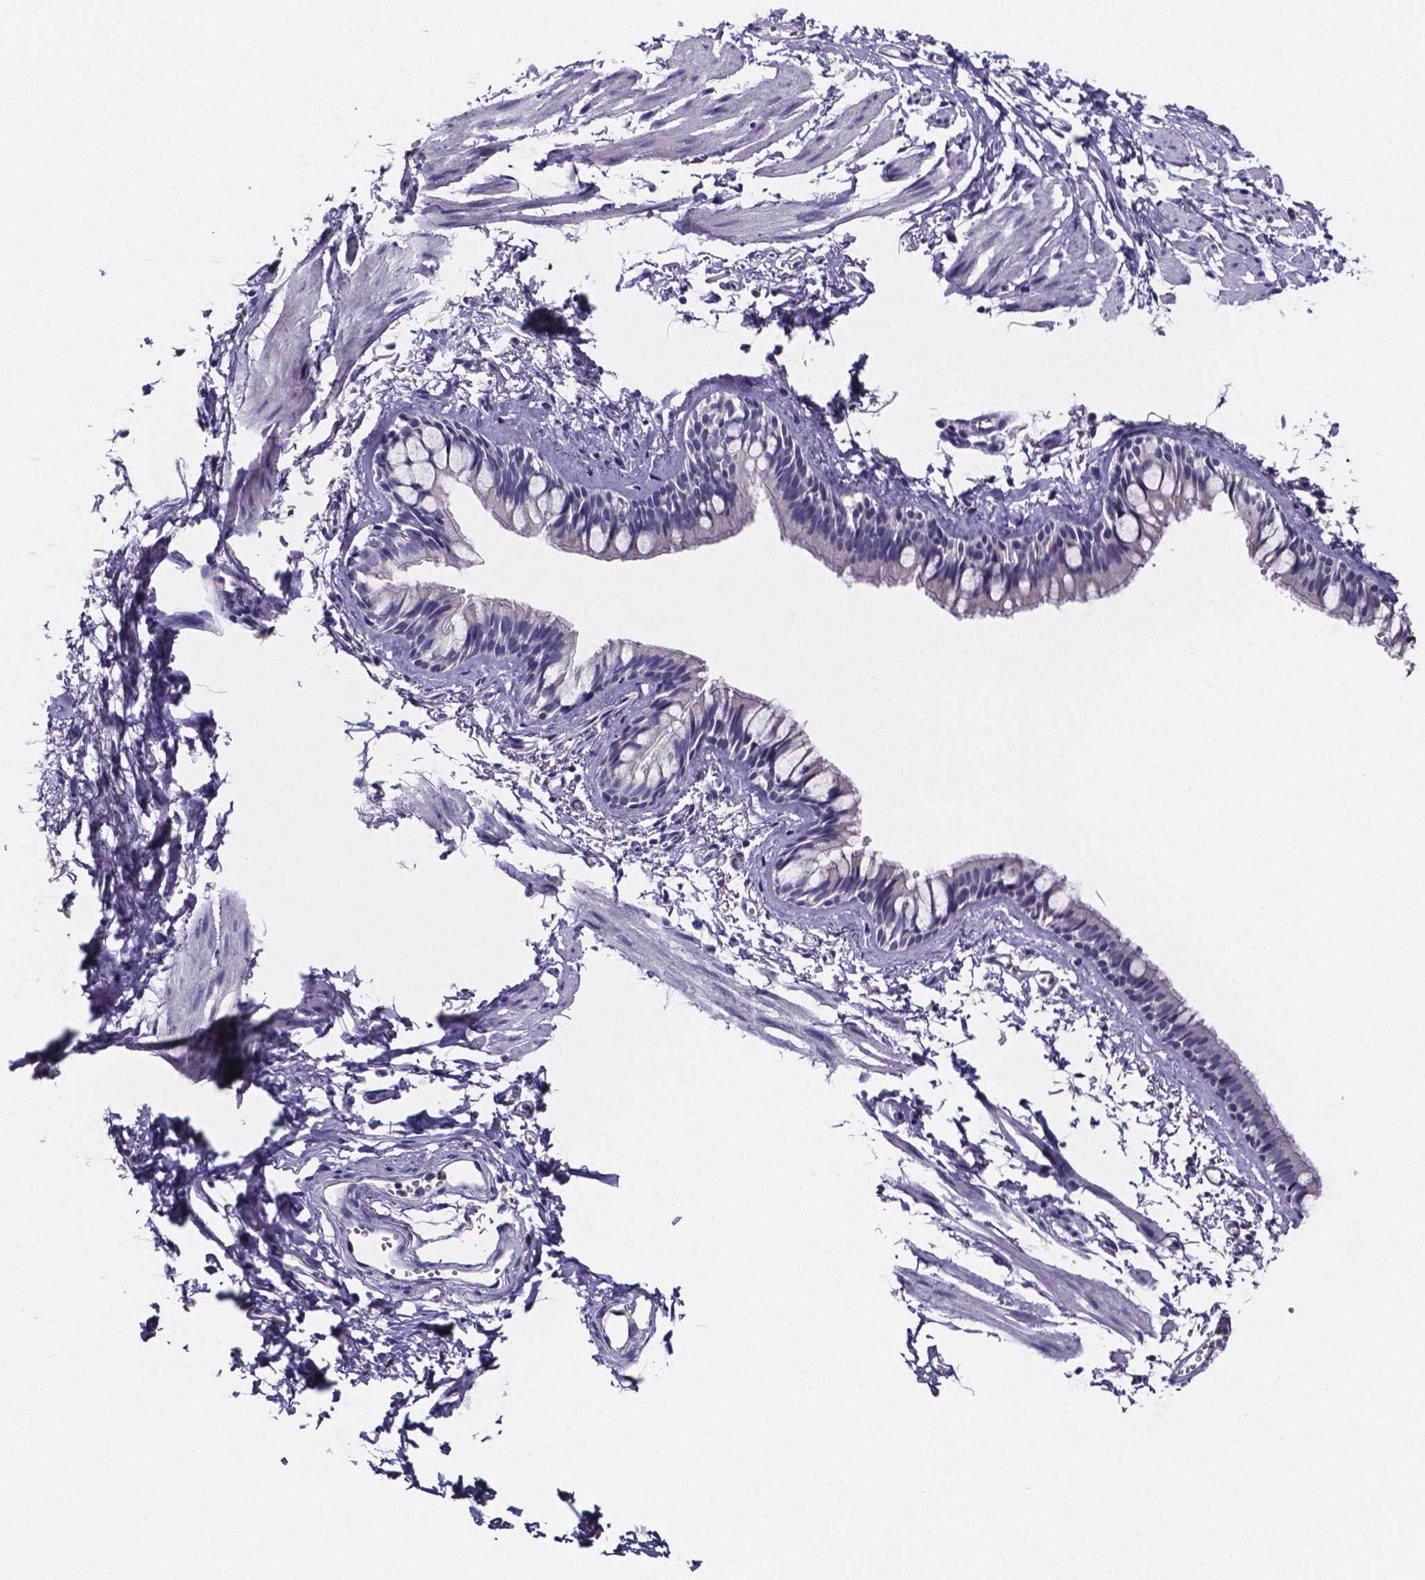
{"staining": {"intensity": "negative", "quantity": "none", "location": "none"}, "tissue": "bronchus", "cell_type": "Respiratory epithelial cells", "image_type": "normal", "snomed": [{"axis": "morphology", "description": "Normal tissue, NOS"}, {"axis": "topography", "description": "Cartilage tissue"}, {"axis": "topography", "description": "Bronchus"}], "caption": "The photomicrograph shows no staining of respiratory epithelial cells in benign bronchus.", "gene": "IZUMO1", "patient": {"sex": "female", "age": 59}}